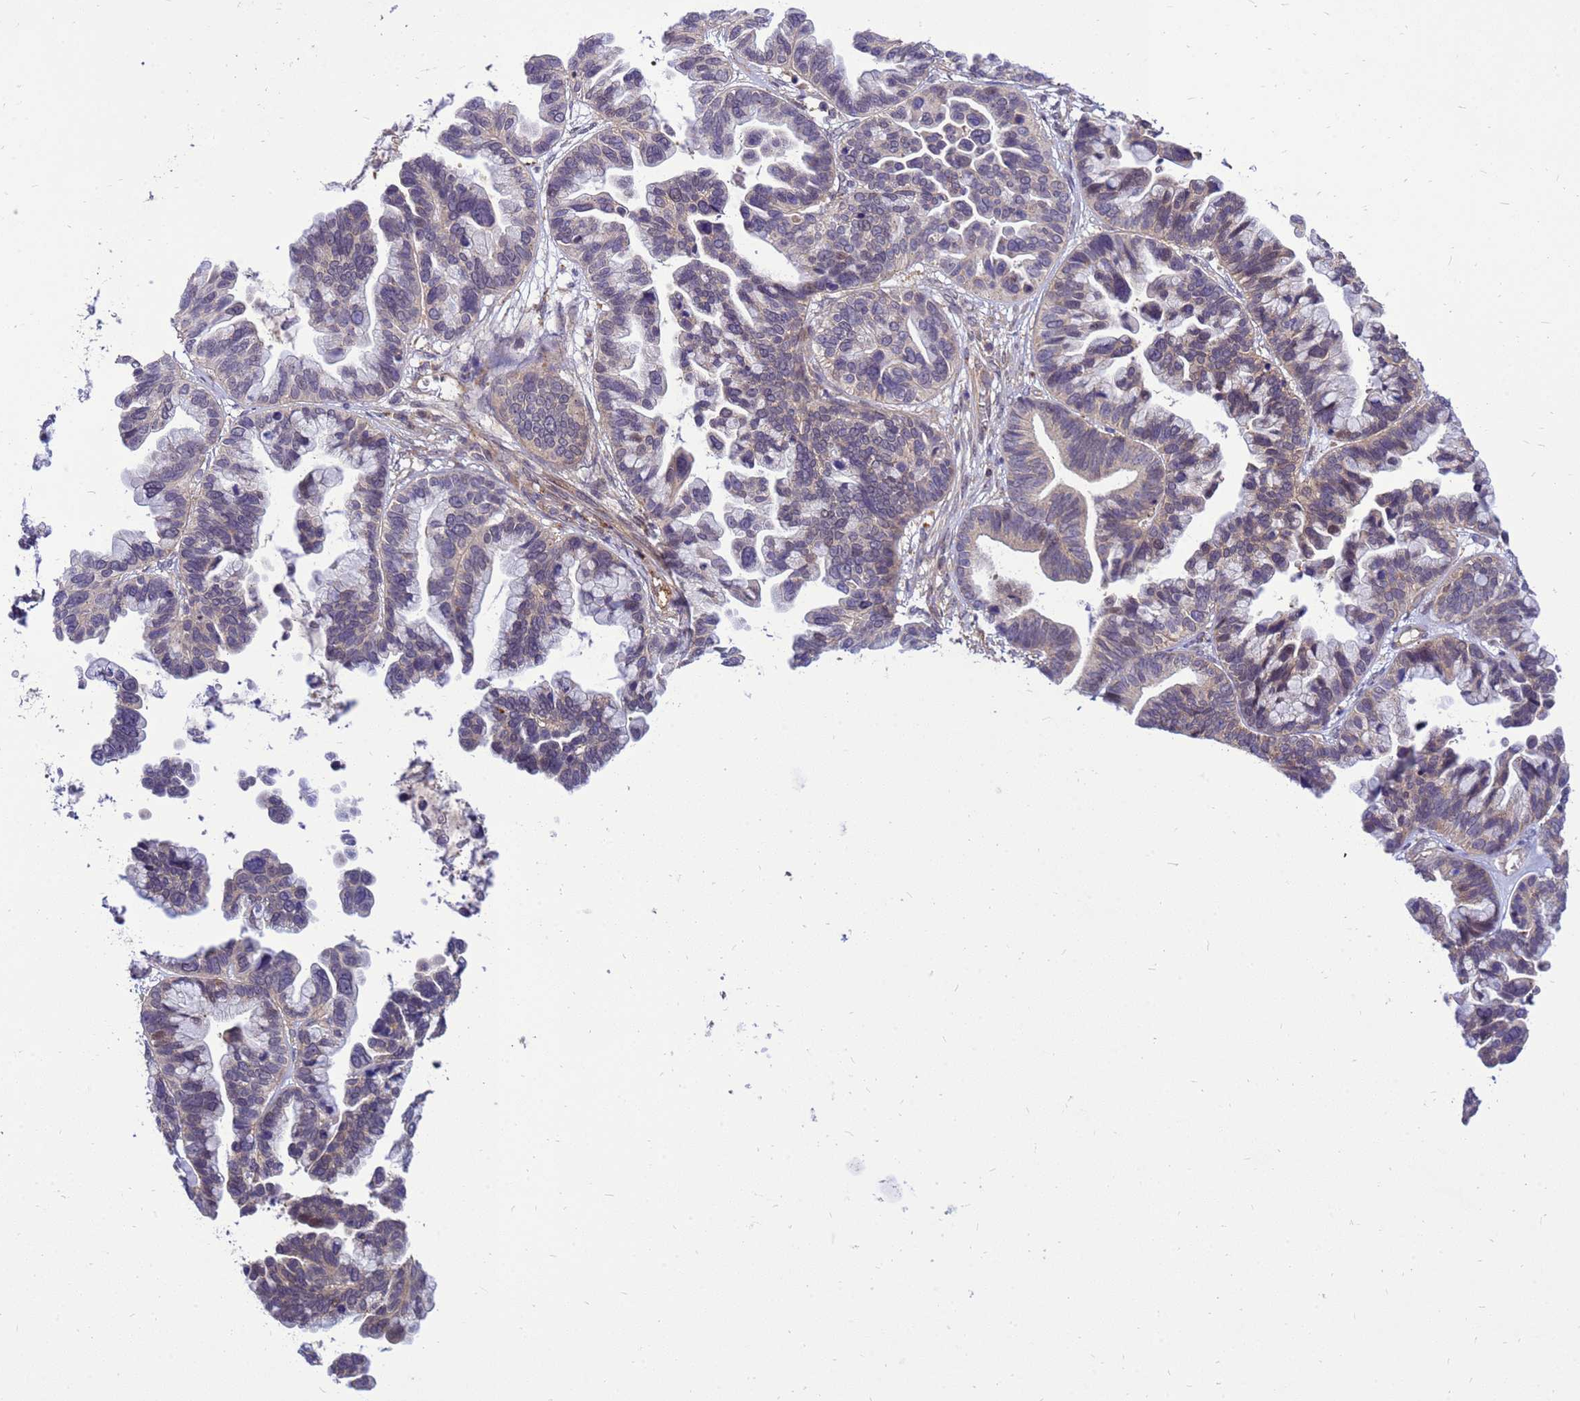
{"staining": {"intensity": "weak", "quantity": "25%-75%", "location": "cytoplasmic/membranous"}, "tissue": "ovarian cancer", "cell_type": "Tumor cells", "image_type": "cancer", "snomed": [{"axis": "morphology", "description": "Cystadenocarcinoma, serous, NOS"}, {"axis": "topography", "description": "Ovary"}], "caption": "Tumor cells reveal low levels of weak cytoplasmic/membranous expression in about 25%-75% of cells in human ovarian cancer.", "gene": "ENOPH1", "patient": {"sex": "female", "age": 56}}